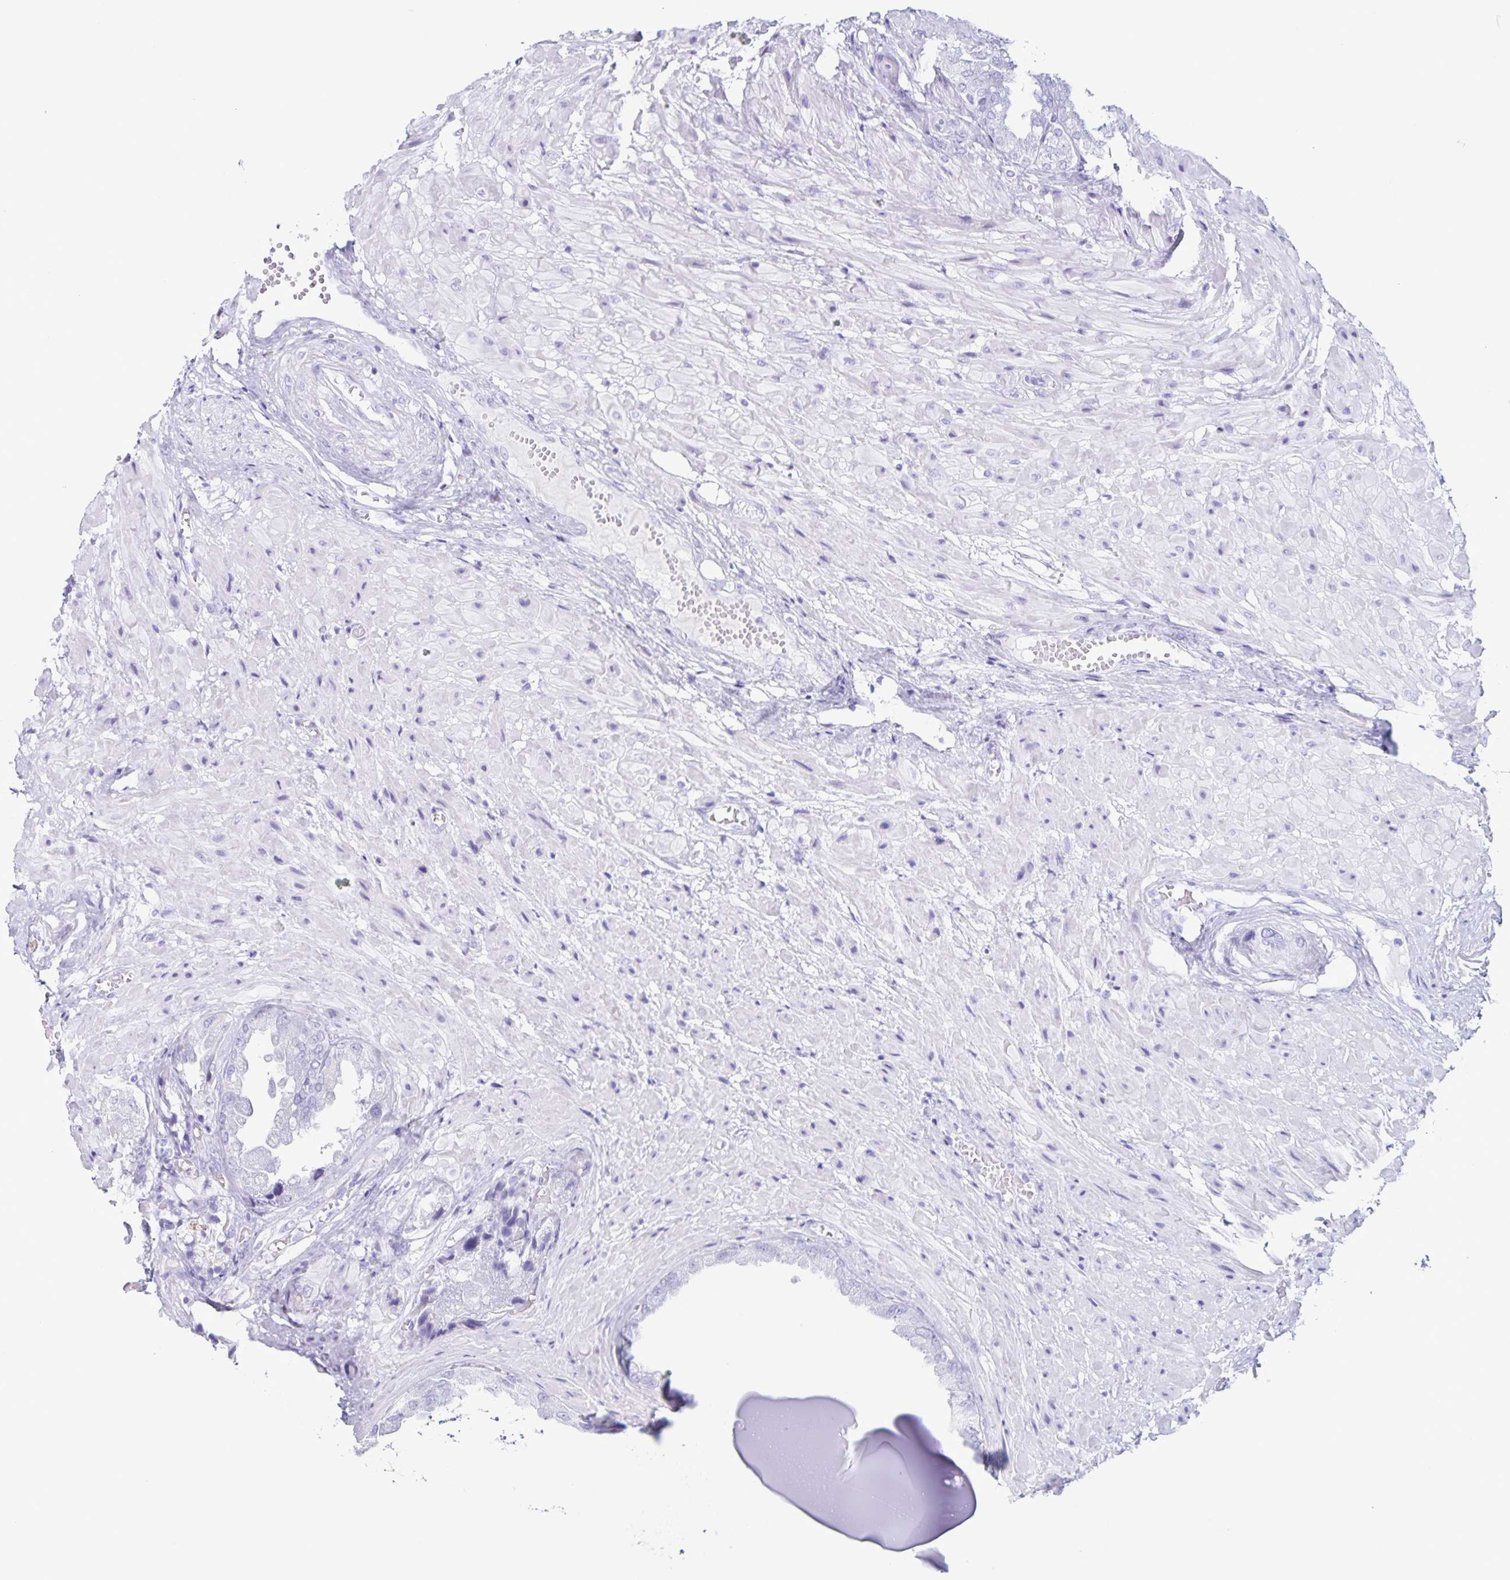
{"staining": {"intensity": "negative", "quantity": "none", "location": "none"}, "tissue": "seminal vesicle", "cell_type": "Glandular cells", "image_type": "normal", "snomed": [{"axis": "morphology", "description": "Normal tissue, NOS"}, {"axis": "topography", "description": "Seminal veicle"}], "caption": "DAB immunohistochemical staining of benign seminal vesicle reveals no significant positivity in glandular cells.", "gene": "C12orf56", "patient": {"sex": "male", "age": 55}}